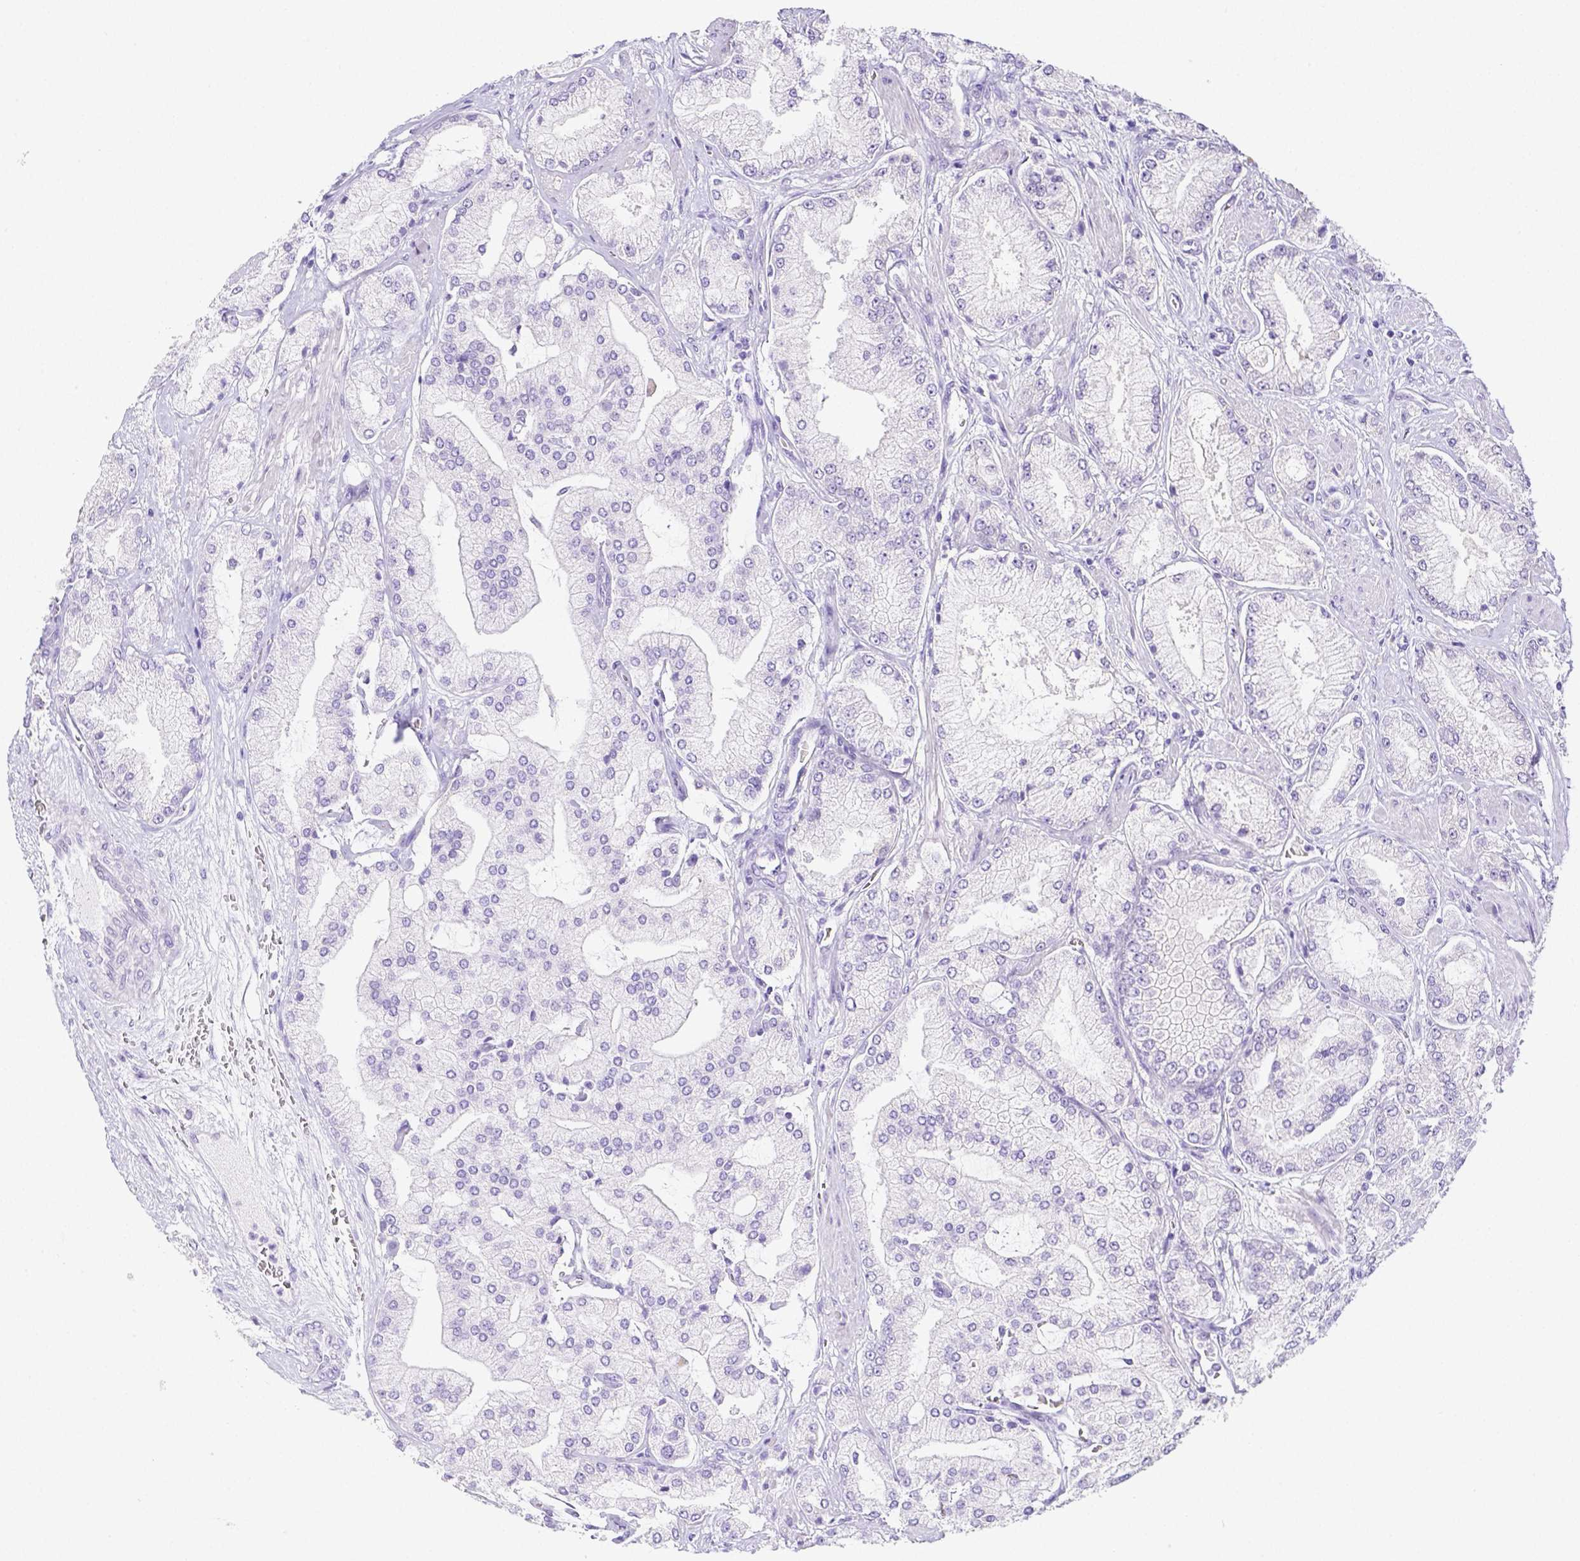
{"staining": {"intensity": "negative", "quantity": "none", "location": "none"}, "tissue": "prostate cancer", "cell_type": "Tumor cells", "image_type": "cancer", "snomed": [{"axis": "morphology", "description": "Adenocarcinoma, High grade"}, {"axis": "topography", "description": "Prostate"}], "caption": "An IHC photomicrograph of prostate cancer (high-grade adenocarcinoma) is shown. There is no staining in tumor cells of prostate cancer (high-grade adenocarcinoma).", "gene": "ARHGAP36", "patient": {"sex": "male", "age": 68}}